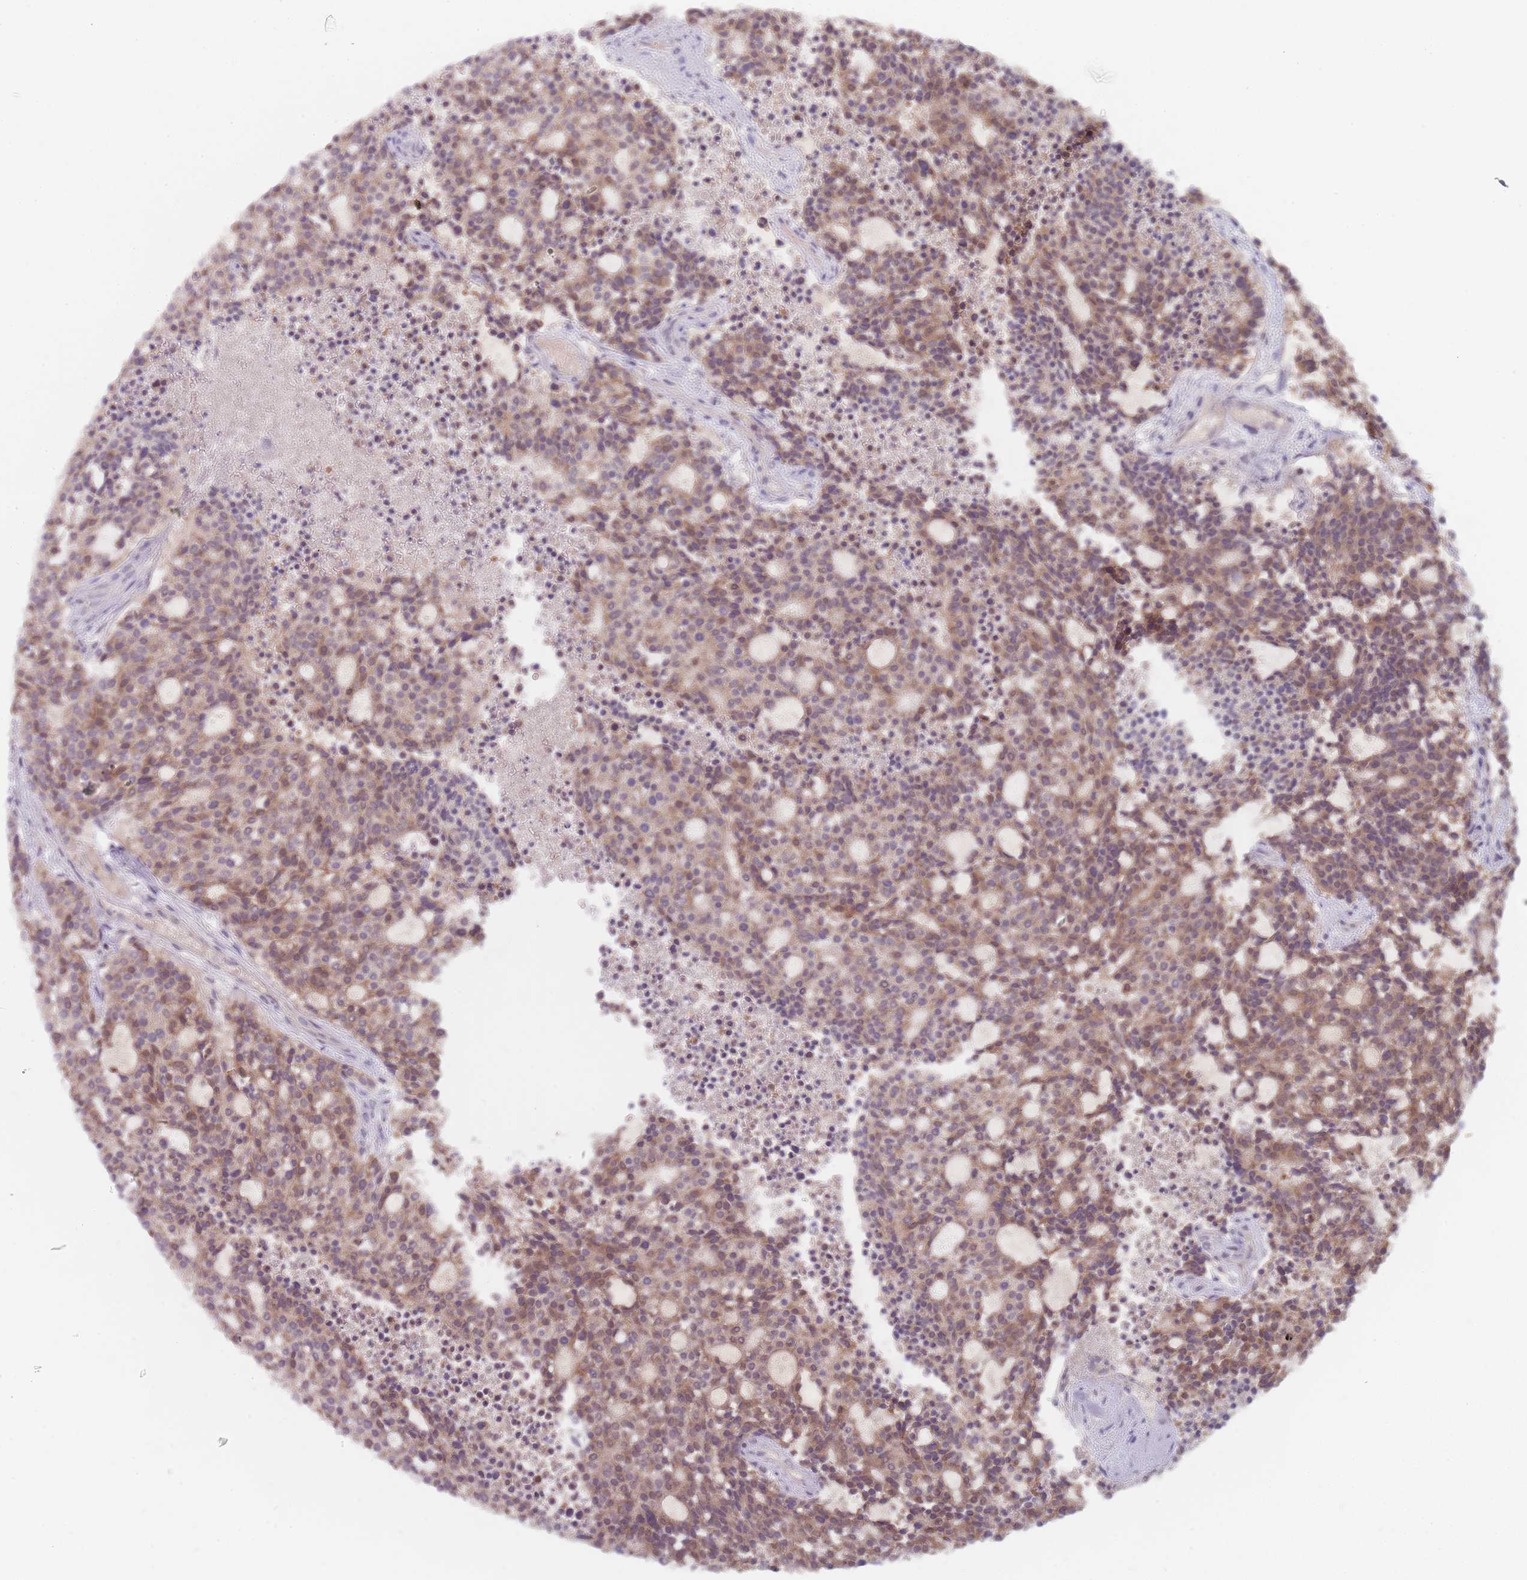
{"staining": {"intensity": "moderate", "quantity": ">75%", "location": "cytoplasmic/membranous"}, "tissue": "carcinoid", "cell_type": "Tumor cells", "image_type": "cancer", "snomed": [{"axis": "morphology", "description": "Carcinoid, malignant, NOS"}, {"axis": "topography", "description": "Pancreas"}], "caption": "An immunohistochemistry histopathology image of neoplastic tissue is shown. Protein staining in brown shows moderate cytoplasmic/membranous positivity in carcinoid within tumor cells.", "gene": "NAXE", "patient": {"sex": "female", "age": 54}}